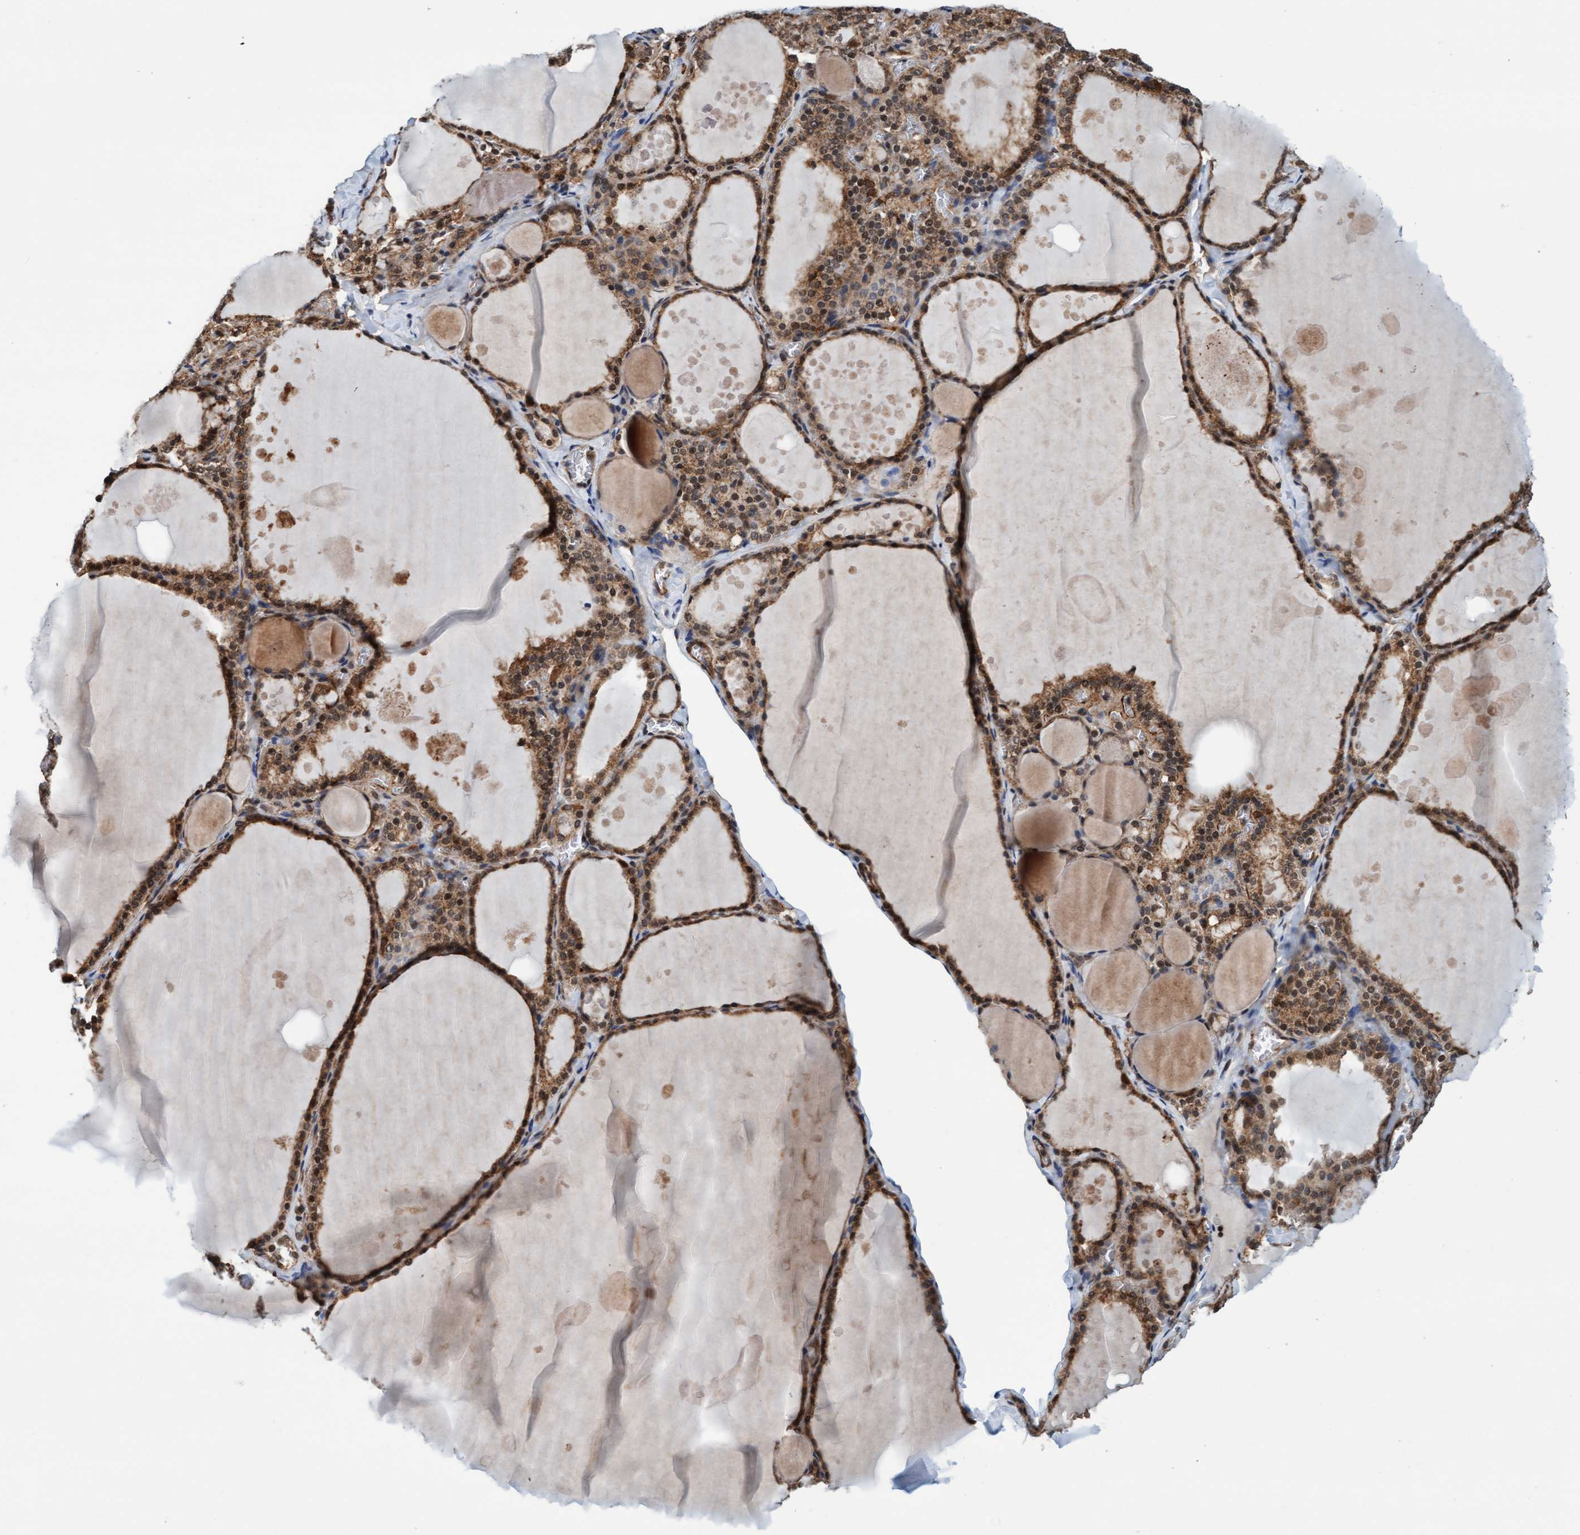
{"staining": {"intensity": "moderate", "quantity": ">75%", "location": "cytoplasmic/membranous,nuclear"}, "tissue": "thyroid gland", "cell_type": "Glandular cells", "image_type": "normal", "snomed": [{"axis": "morphology", "description": "Normal tissue, NOS"}, {"axis": "topography", "description": "Thyroid gland"}], "caption": "IHC of benign human thyroid gland demonstrates medium levels of moderate cytoplasmic/membranous,nuclear expression in approximately >75% of glandular cells. (brown staining indicates protein expression, while blue staining denotes nuclei).", "gene": "STXBP4", "patient": {"sex": "male", "age": 56}}